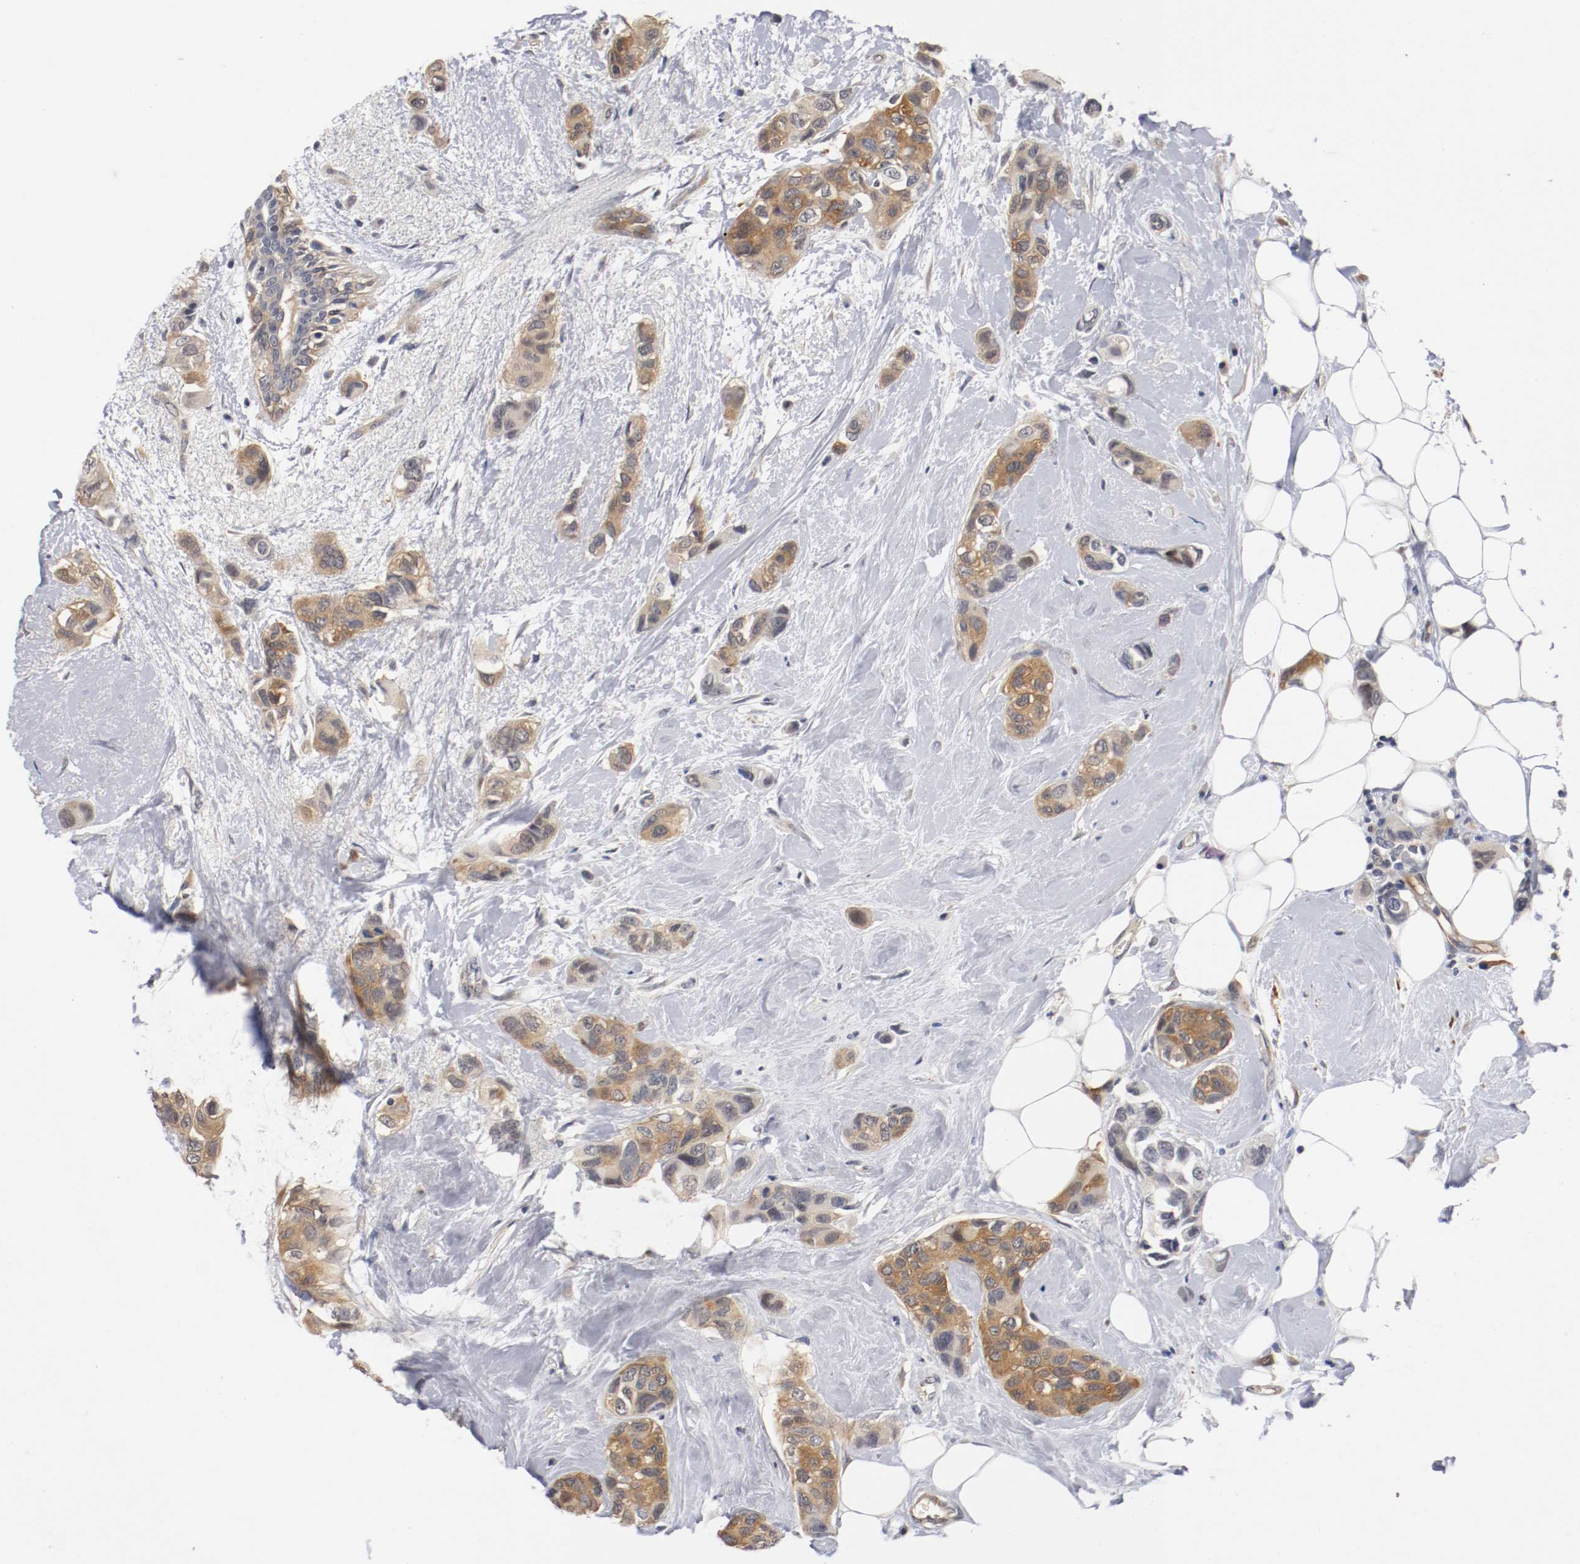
{"staining": {"intensity": "moderate", "quantity": ">75%", "location": "cytoplasmic/membranous"}, "tissue": "breast cancer", "cell_type": "Tumor cells", "image_type": "cancer", "snomed": [{"axis": "morphology", "description": "Duct carcinoma"}, {"axis": "topography", "description": "Breast"}], "caption": "Tumor cells demonstrate medium levels of moderate cytoplasmic/membranous positivity in about >75% of cells in intraductal carcinoma (breast). (DAB (3,3'-diaminobenzidine) = brown stain, brightfield microscopy at high magnification).", "gene": "RBM23", "patient": {"sex": "female", "age": 51}}